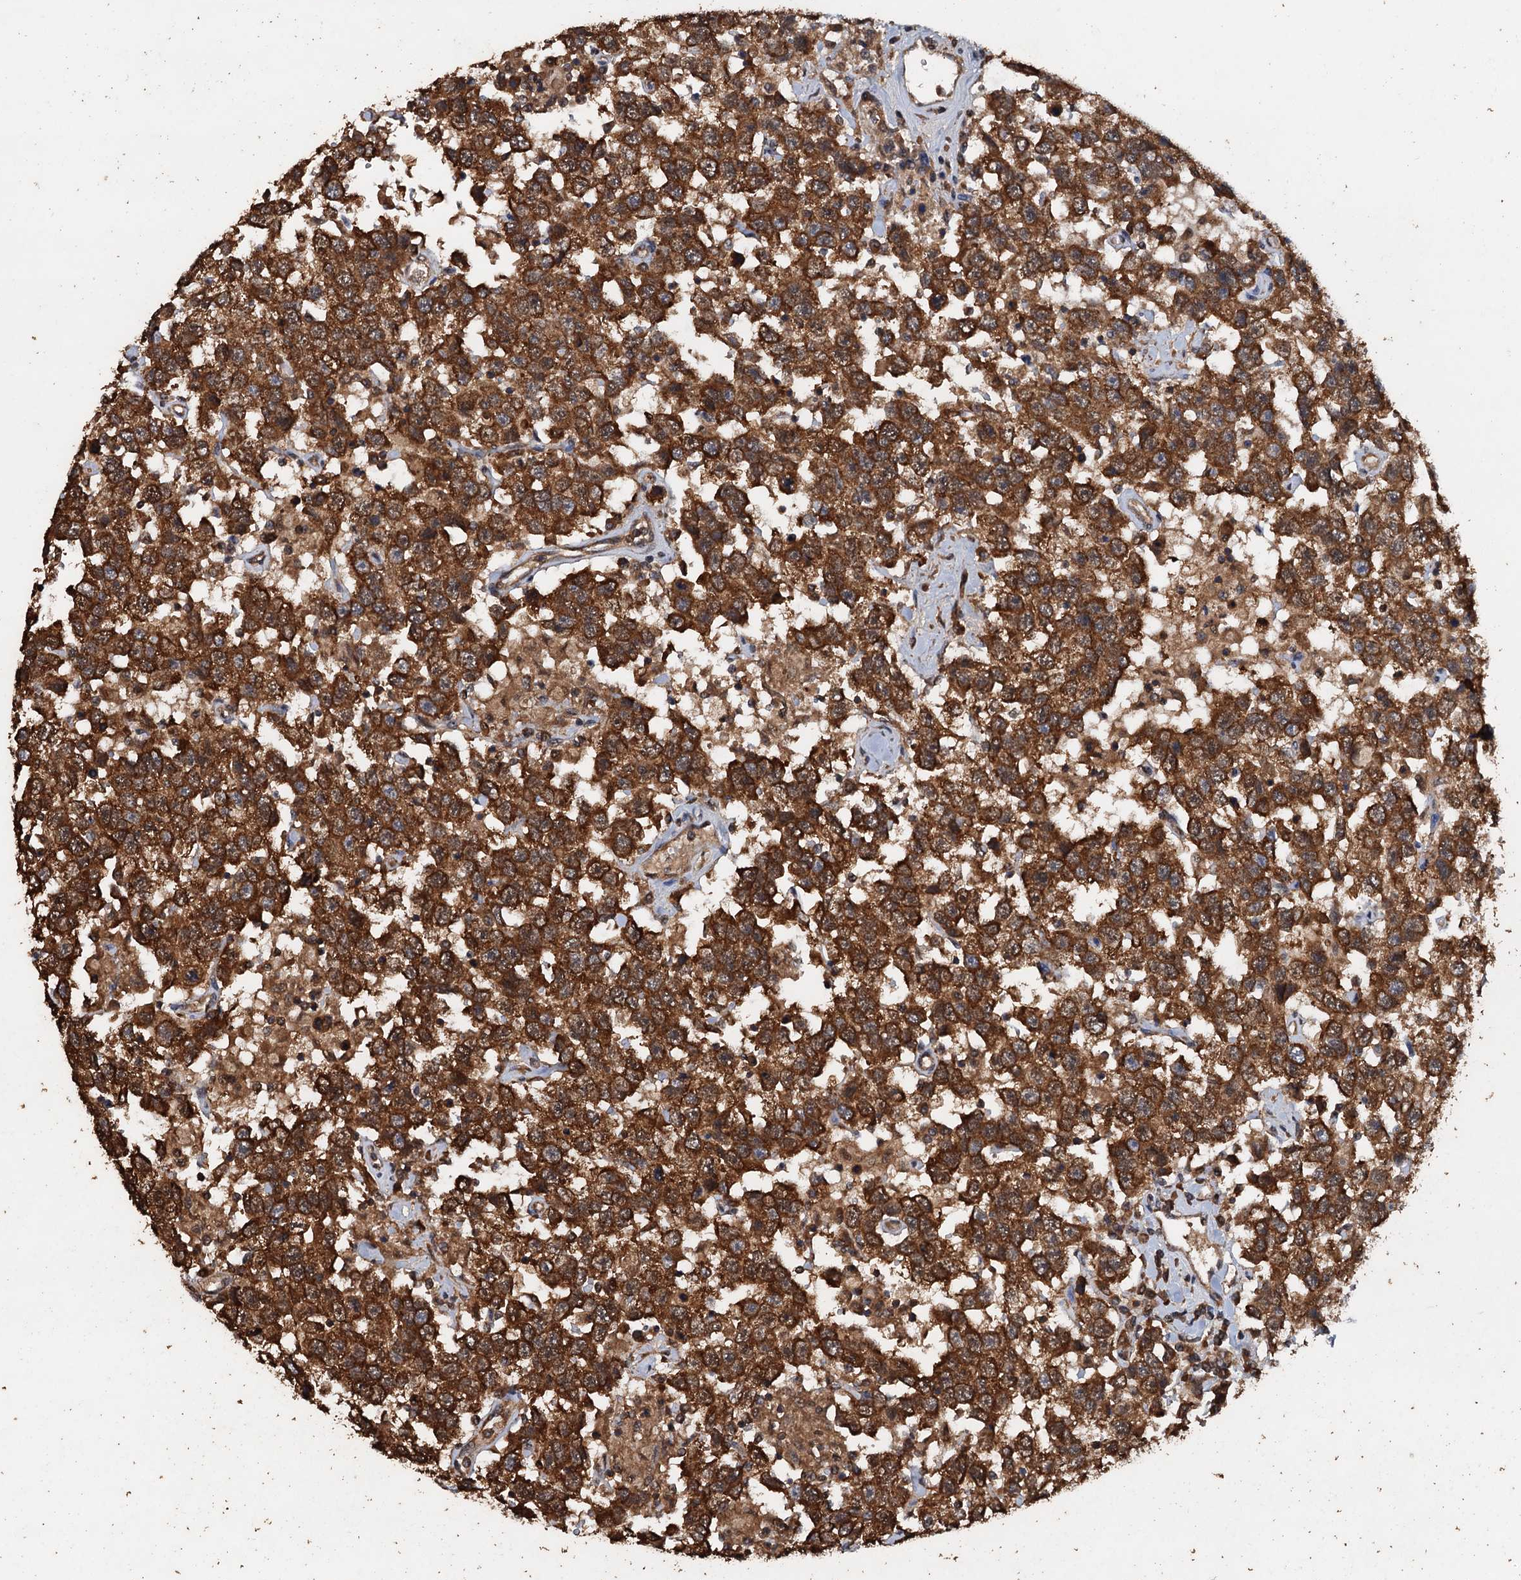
{"staining": {"intensity": "strong", "quantity": ">75%", "location": "cytoplasmic/membranous"}, "tissue": "testis cancer", "cell_type": "Tumor cells", "image_type": "cancer", "snomed": [{"axis": "morphology", "description": "Seminoma, NOS"}, {"axis": "topography", "description": "Testis"}], "caption": "This is an image of immunohistochemistry staining of testis cancer (seminoma), which shows strong positivity in the cytoplasmic/membranous of tumor cells.", "gene": "PSMD9", "patient": {"sex": "male", "age": 41}}